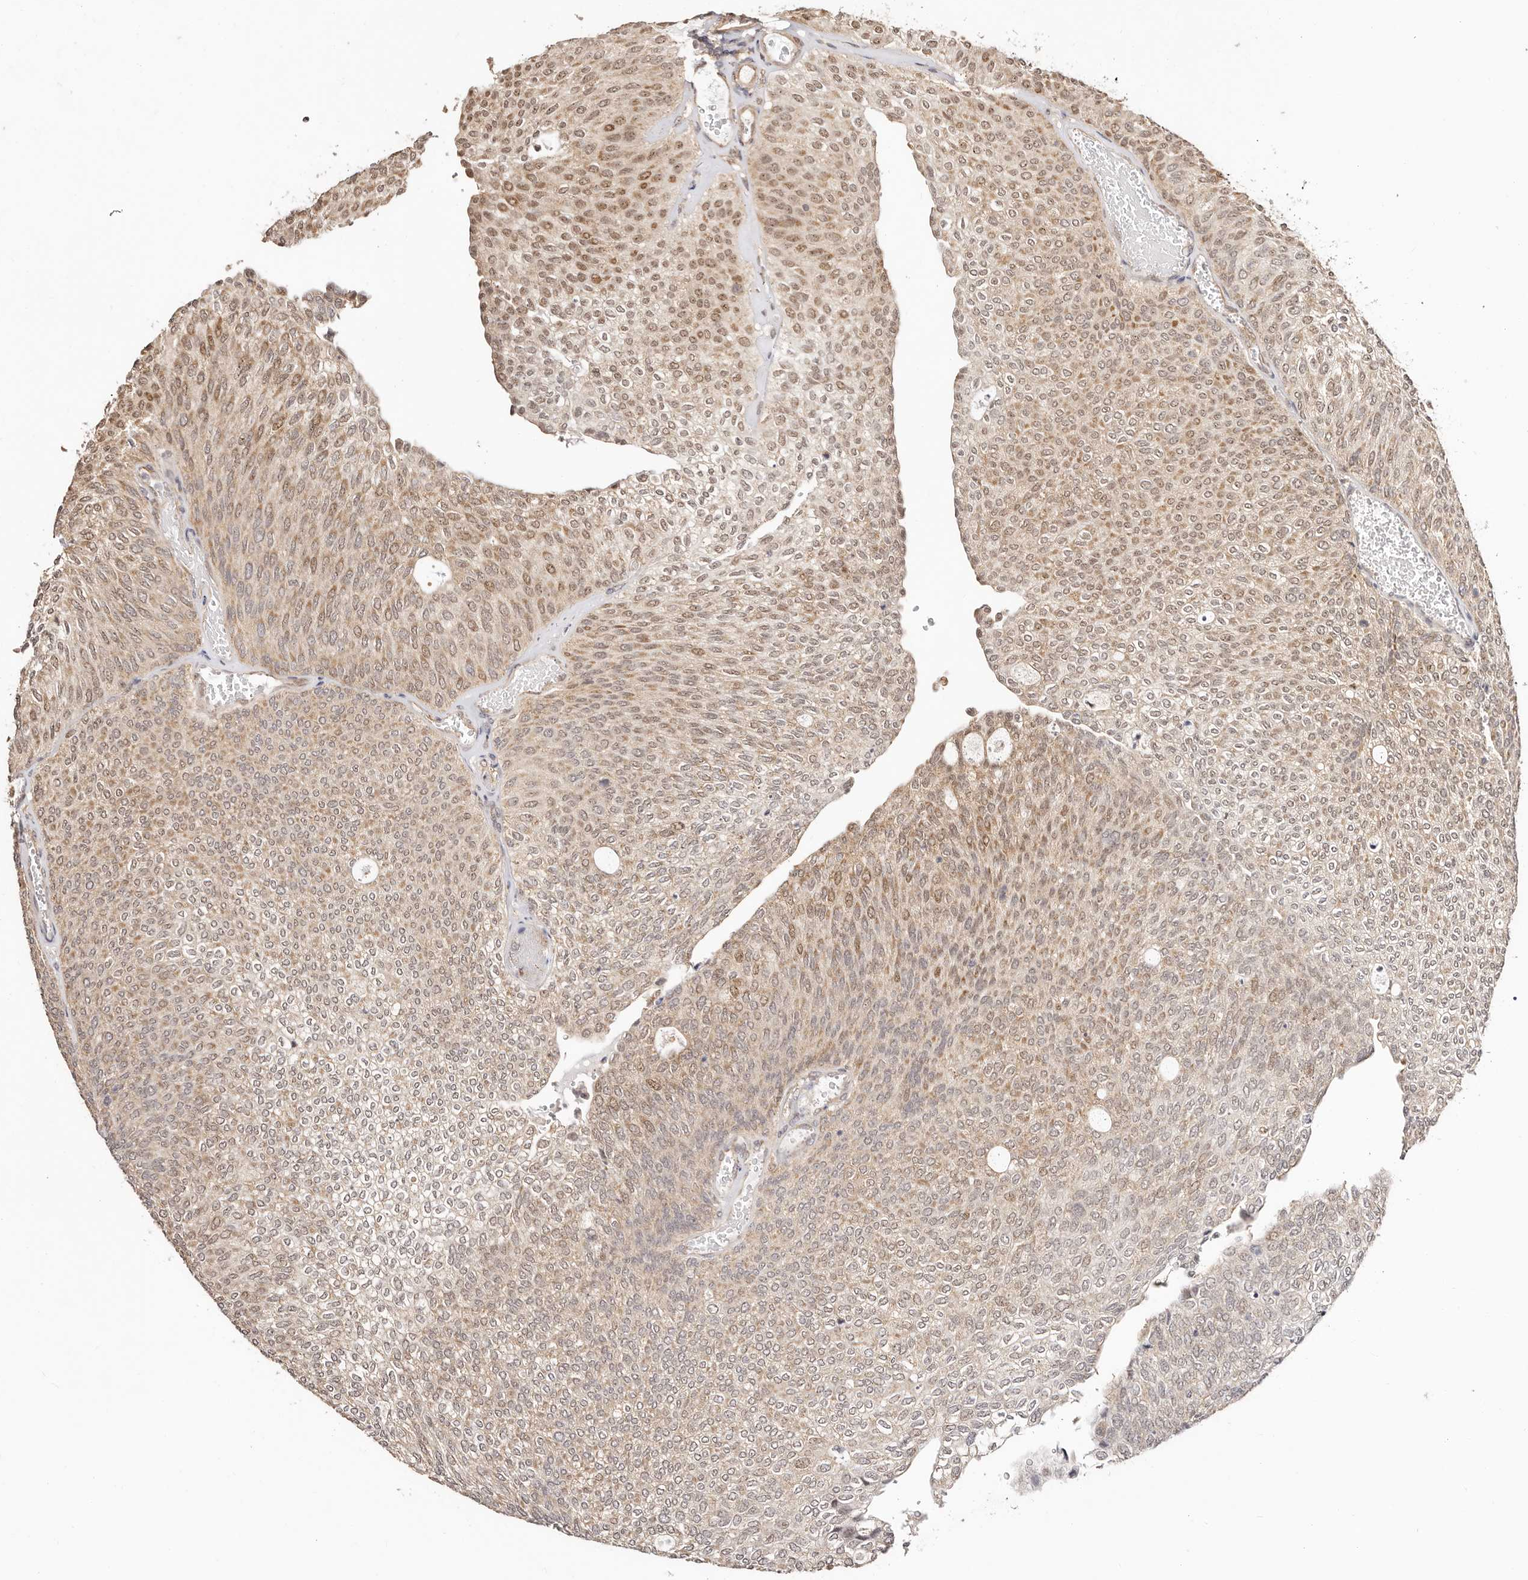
{"staining": {"intensity": "moderate", "quantity": ">75%", "location": "nuclear"}, "tissue": "urothelial cancer", "cell_type": "Tumor cells", "image_type": "cancer", "snomed": [{"axis": "morphology", "description": "Urothelial carcinoma, Low grade"}, {"axis": "topography", "description": "Urinary bladder"}], "caption": "Protein staining of low-grade urothelial carcinoma tissue demonstrates moderate nuclear staining in approximately >75% of tumor cells. (DAB = brown stain, brightfield microscopy at high magnification).", "gene": "CTNNBL1", "patient": {"sex": "female", "age": 79}}